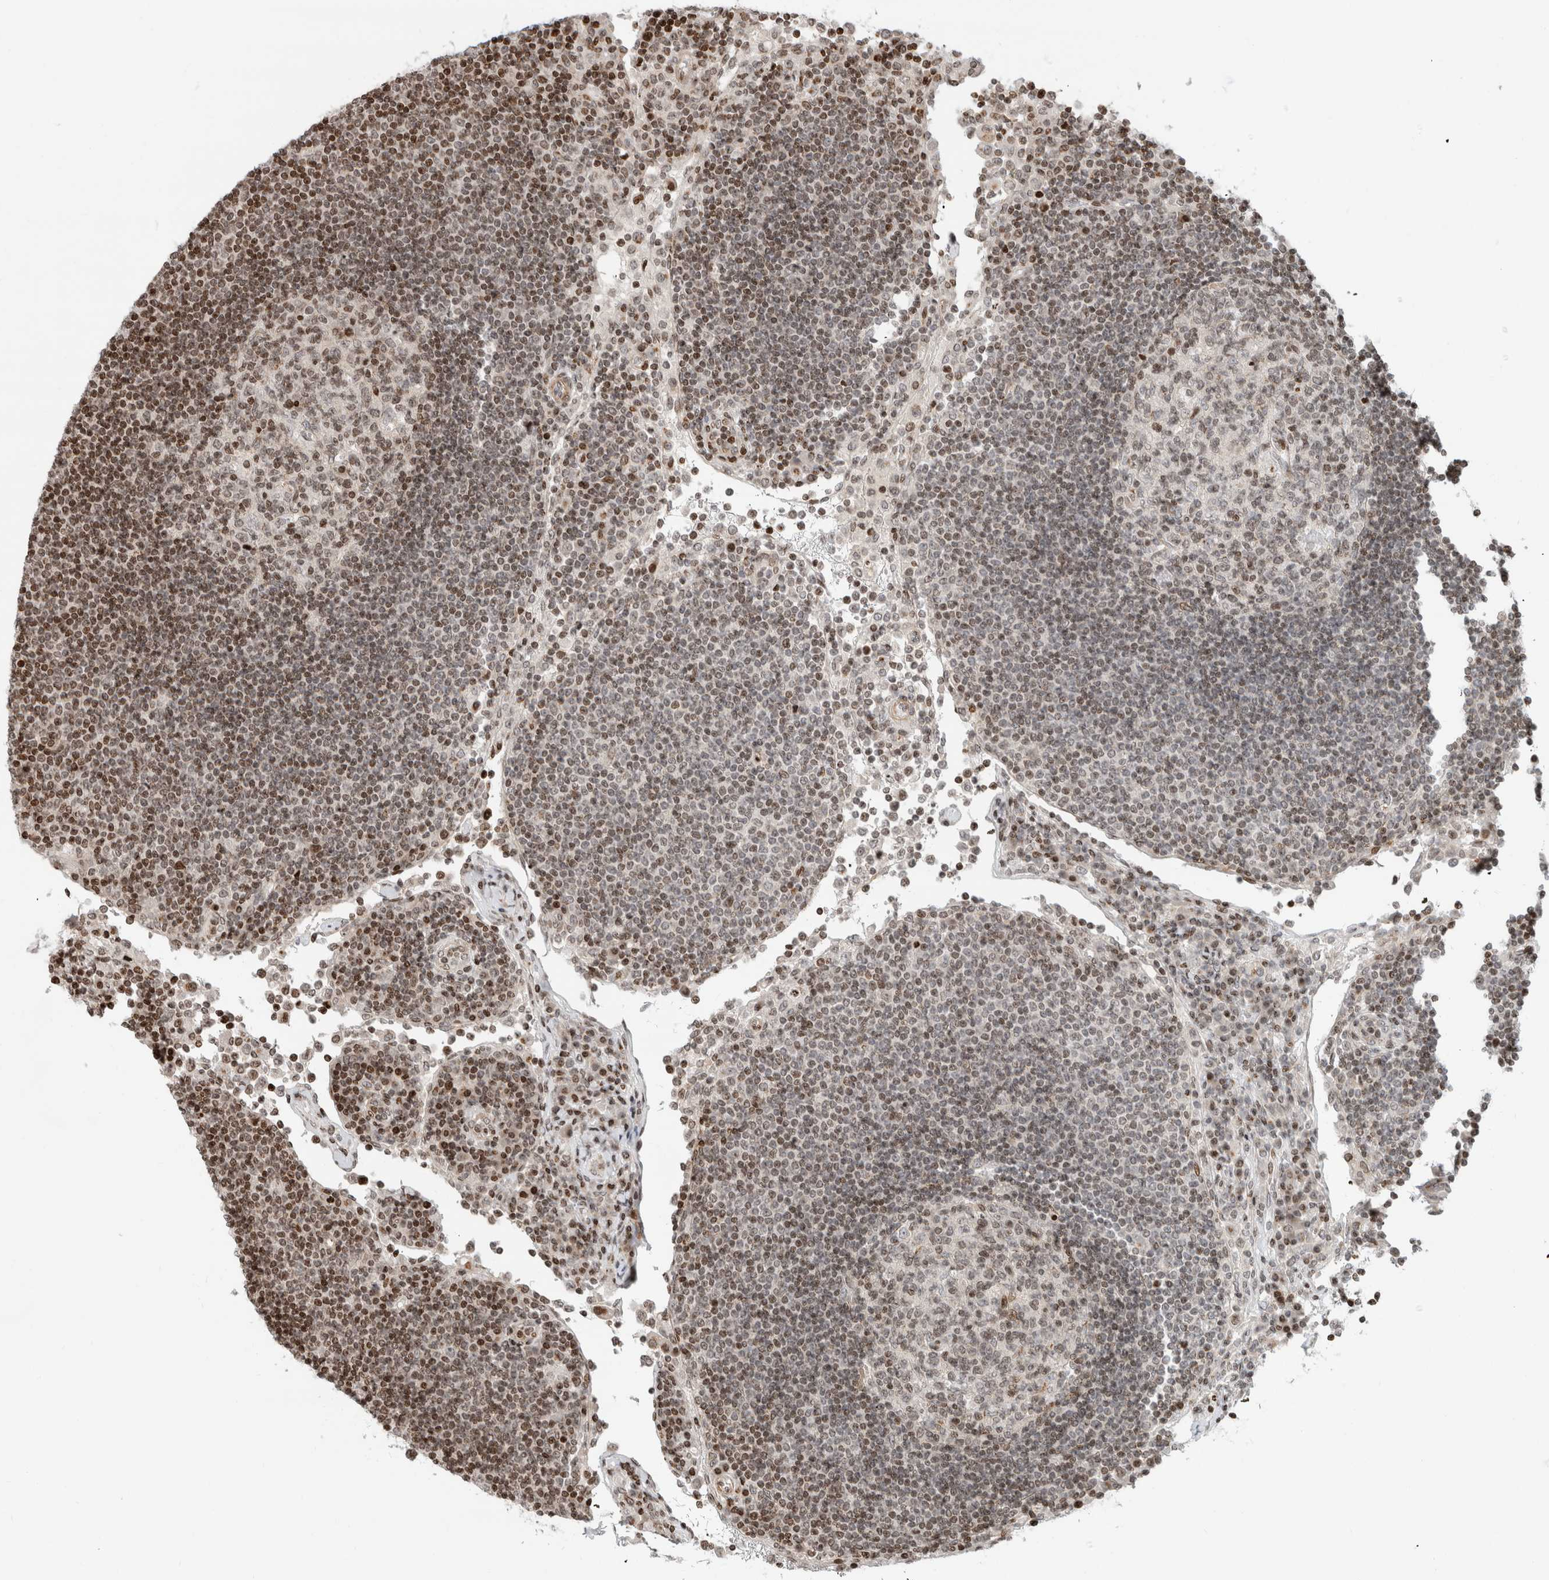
{"staining": {"intensity": "moderate", "quantity": "25%-75%", "location": "nuclear"}, "tissue": "lymph node", "cell_type": "Germinal center cells", "image_type": "normal", "snomed": [{"axis": "morphology", "description": "Normal tissue, NOS"}, {"axis": "topography", "description": "Lymph node"}], "caption": "Immunohistochemical staining of normal lymph node reveals medium levels of moderate nuclear staining in approximately 25%-75% of germinal center cells.", "gene": "GINS4", "patient": {"sex": "female", "age": 53}}